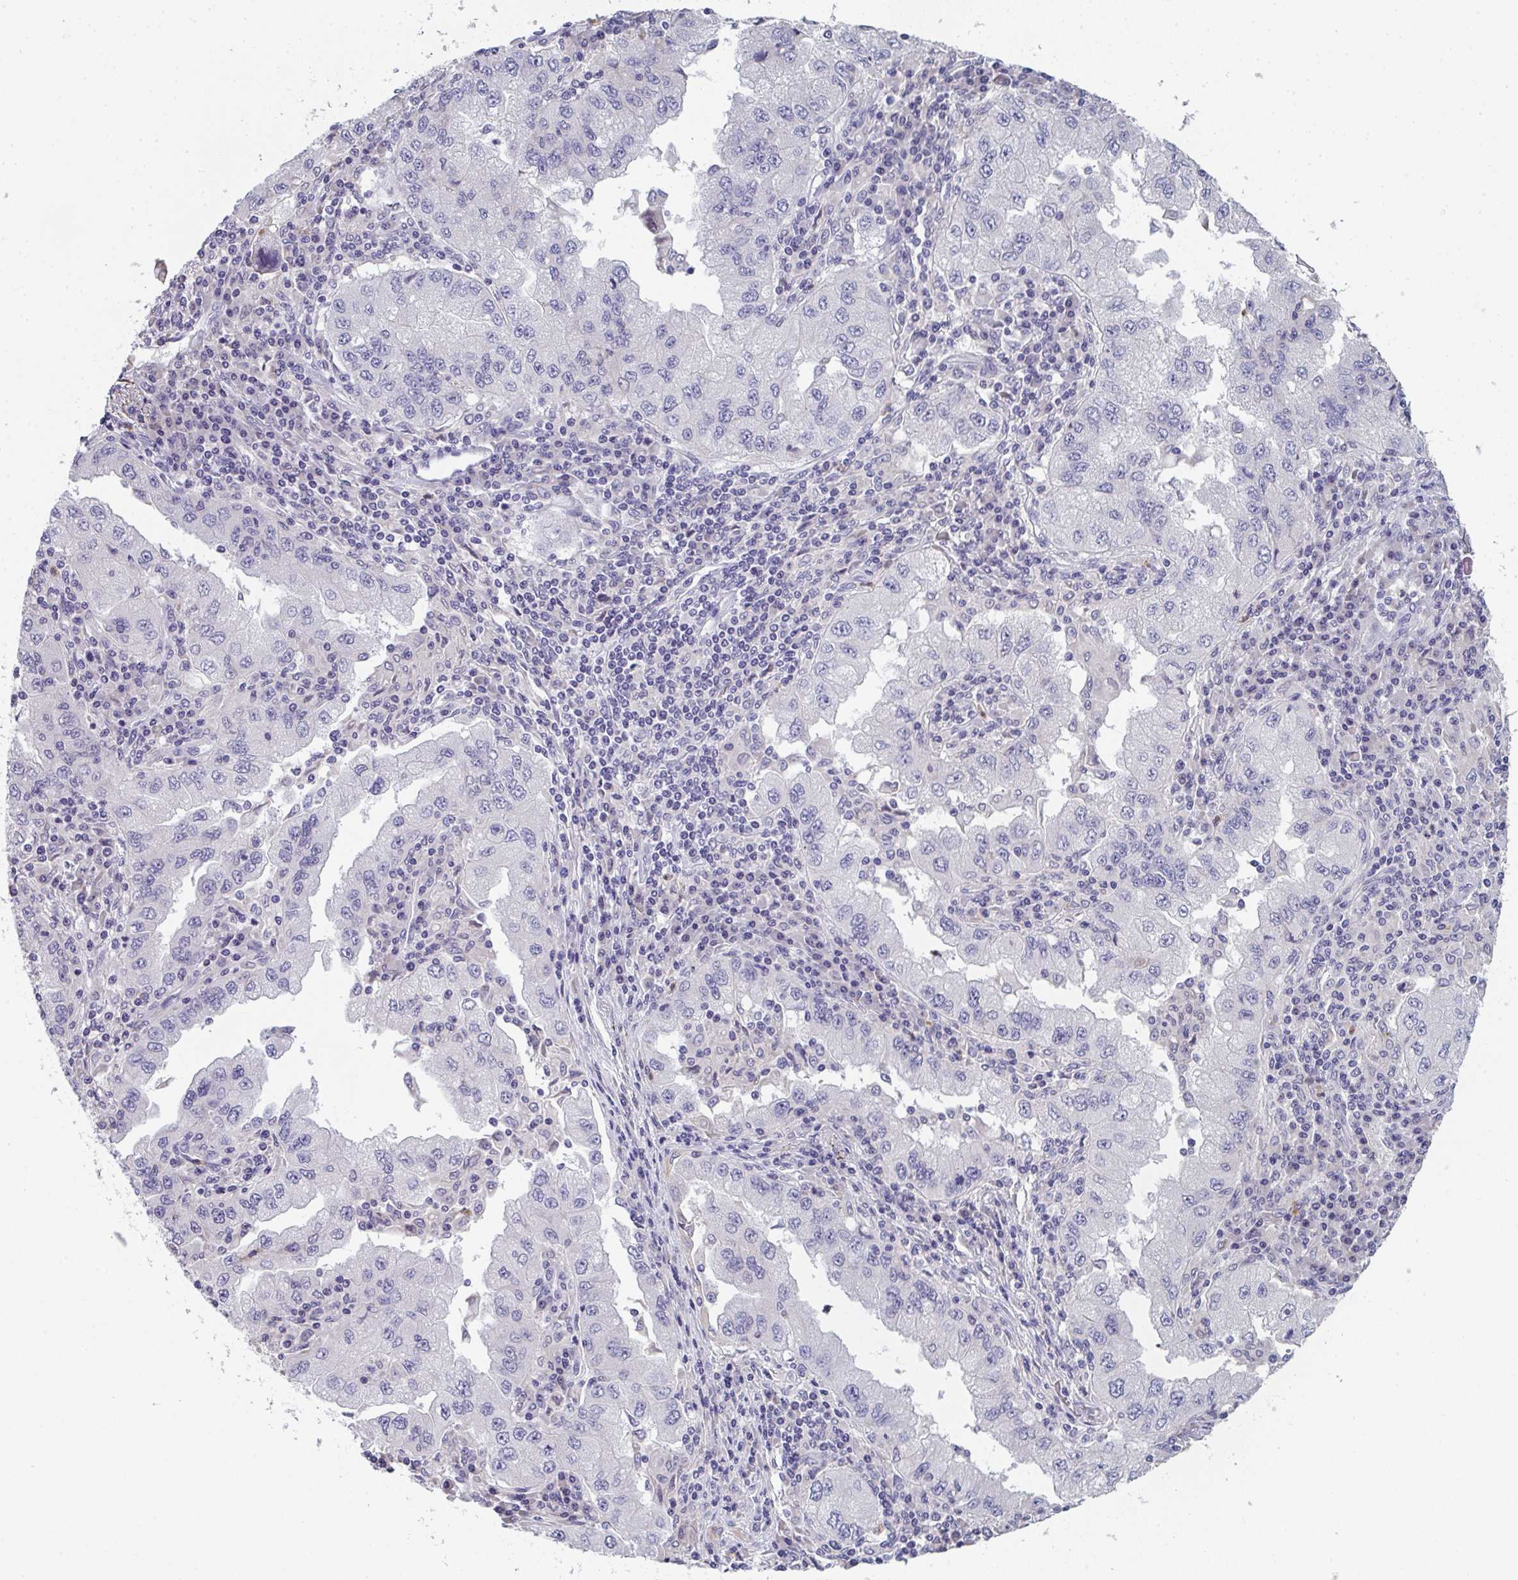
{"staining": {"intensity": "negative", "quantity": "none", "location": "none"}, "tissue": "lung cancer", "cell_type": "Tumor cells", "image_type": "cancer", "snomed": [{"axis": "morphology", "description": "Adenocarcinoma, NOS"}, {"axis": "morphology", "description": "Adenocarcinoma primary or metastatic"}, {"axis": "topography", "description": "Lung"}], "caption": "This is an immunohistochemistry (IHC) image of lung adenocarcinoma primary or metastatic. There is no positivity in tumor cells.", "gene": "RIOK1", "patient": {"sex": "male", "age": 74}}